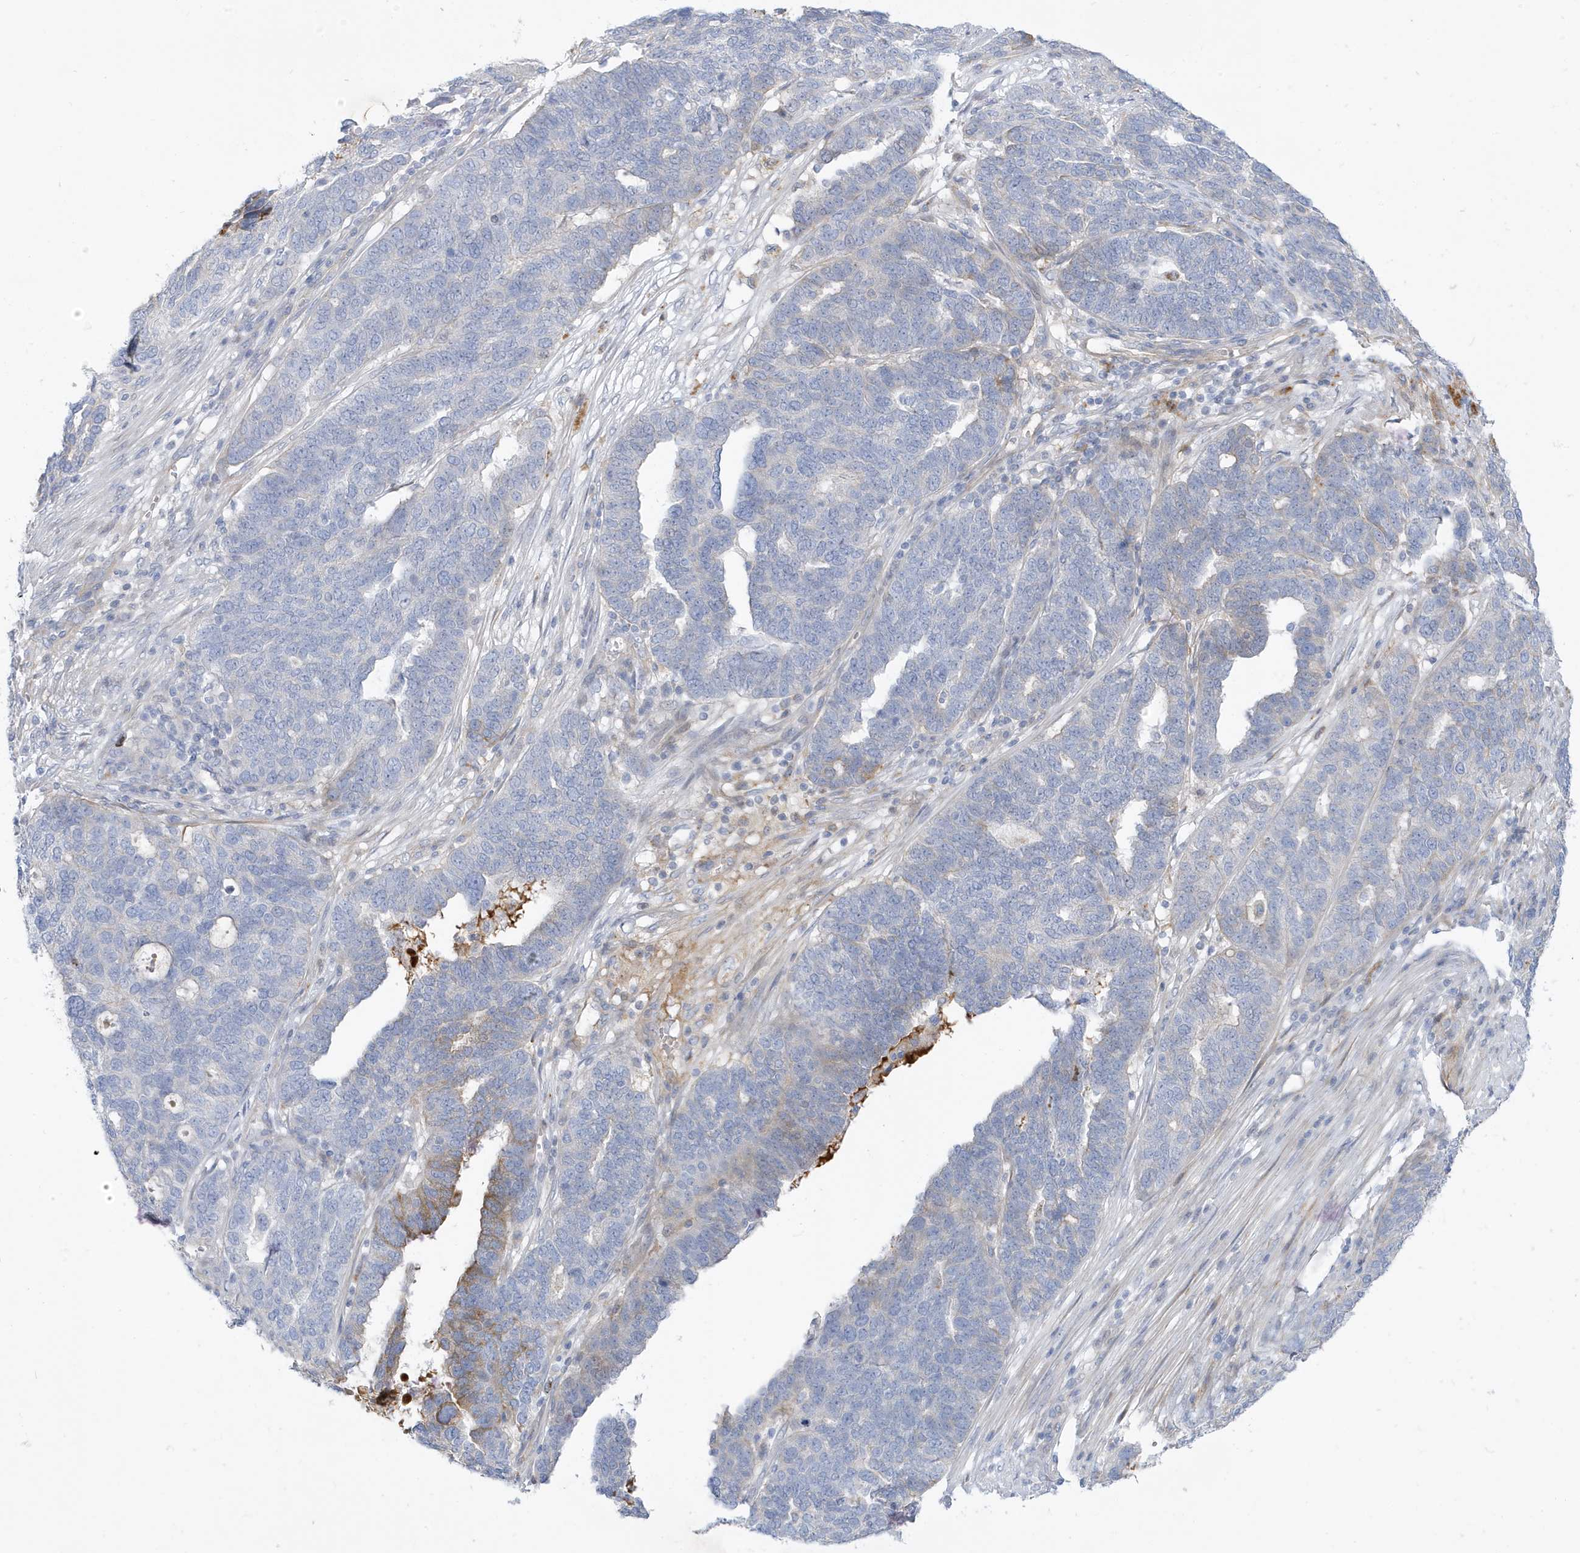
{"staining": {"intensity": "negative", "quantity": "none", "location": "none"}, "tissue": "ovarian cancer", "cell_type": "Tumor cells", "image_type": "cancer", "snomed": [{"axis": "morphology", "description": "Cystadenocarcinoma, serous, NOS"}, {"axis": "topography", "description": "Ovary"}], "caption": "Tumor cells show no significant protein expression in ovarian cancer (serous cystadenocarcinoma). (Immunohistochemistry (ihc), brightfield microscopy, high magnification).", "gene": "ATP13A5", "patient": {"sex": "female", "age": 59}}